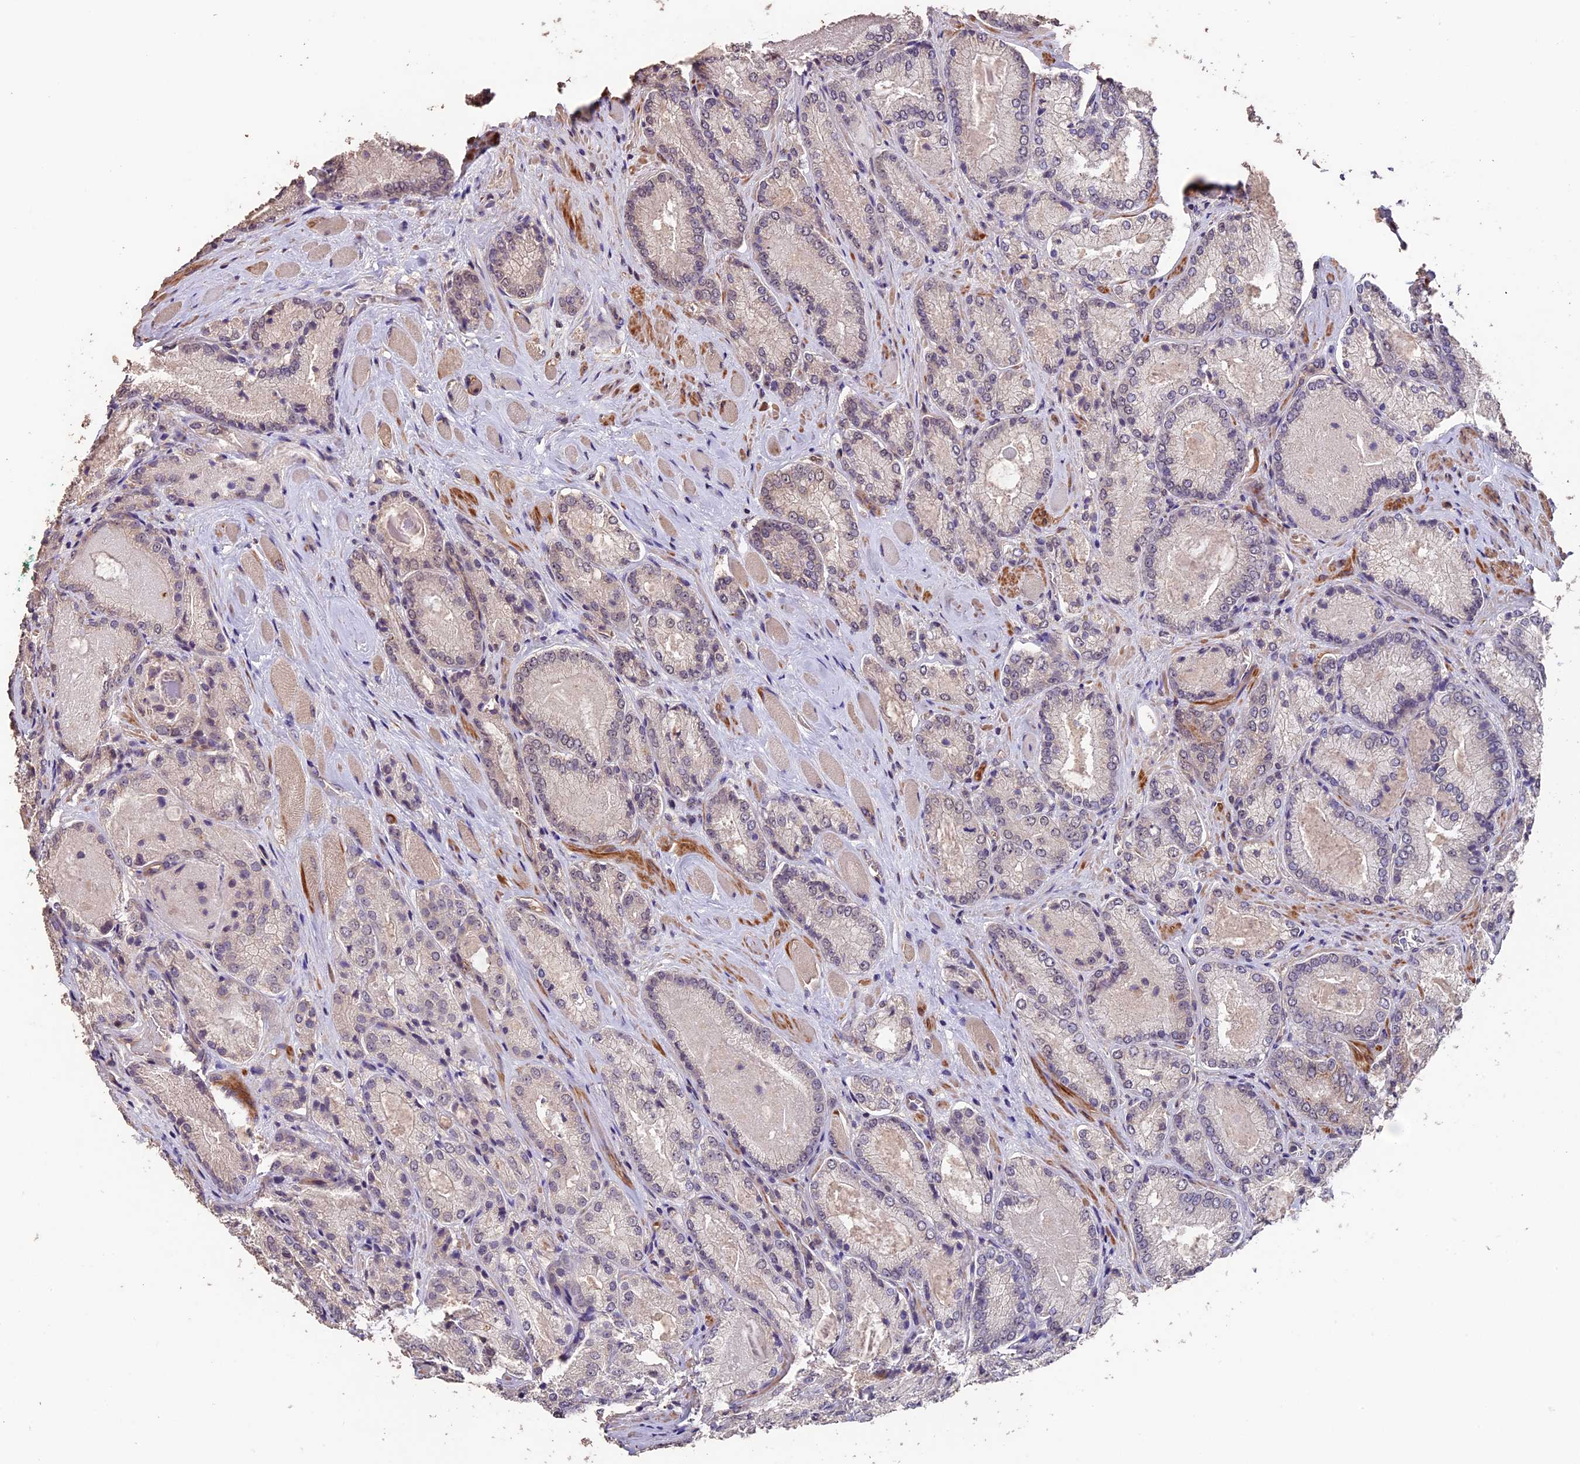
{"staining": {"intensity": "negative", "quantity": "none", "location": "none"}, "tissue": "prostate cancer", "cell_type": "Tumor cells", "image_type": "cancer", "snomed": [{"axis": "morphology", "description": "Adenocarcinoma, Low grade"}, {"axis": "topography", "description": "Prostate"}], "caption": "Photomicrograph shows no significant protein staining in tumor cells of adenocarcinoma (low-grade) (prostate). (Immunohistochemistry, brightfield microscopy, high magnification).", "gene": "GNB5", "patient": {"sex": "male", "age": 74}}